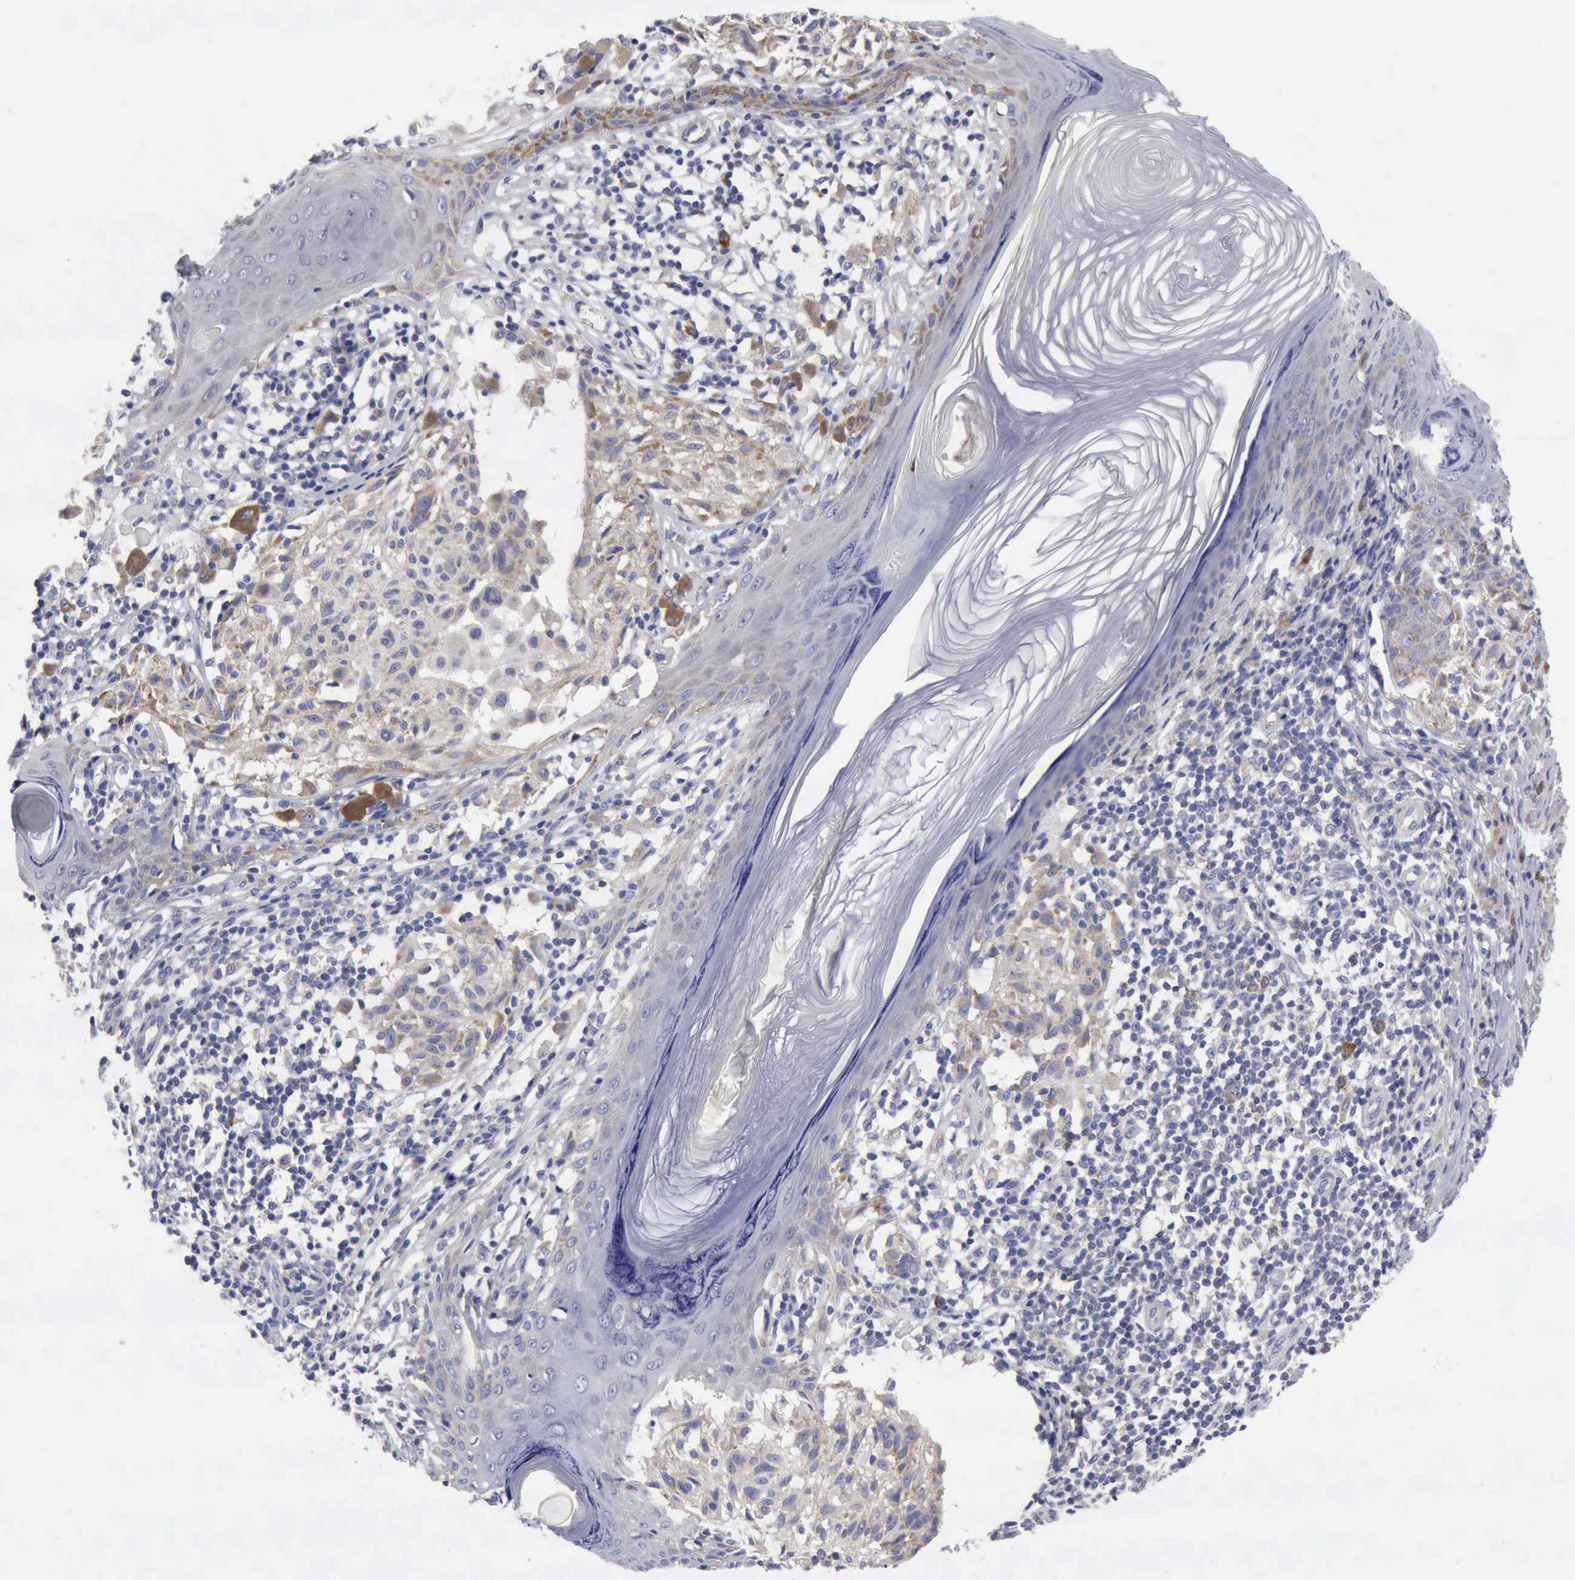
{"staining": {"intensity": "moderate", "quantity": "25%-75%", "location": "cytoplasmic/membranous"}, "tissue": "melanoma", "cell_type": "Tumor cells", "image_type": "cancer", "snomed": [{"axis": "morphology", "description": "Malignant melanoma, NOS"}, {"axis": "topography", "description": "Skin"}], "caption": "Melanoma tissue reveals moderate cytoplasmic/membranous positivity in about 25%-75% of tumor cells The protein is stained brown, and the nuclei are stained in blue (DAB (3,3'-diaminobenzidine) IHC with brightfield microscopy, high magnification).", "gene": "TXLNG", "patient": {"sex": "male", "age": 36}}